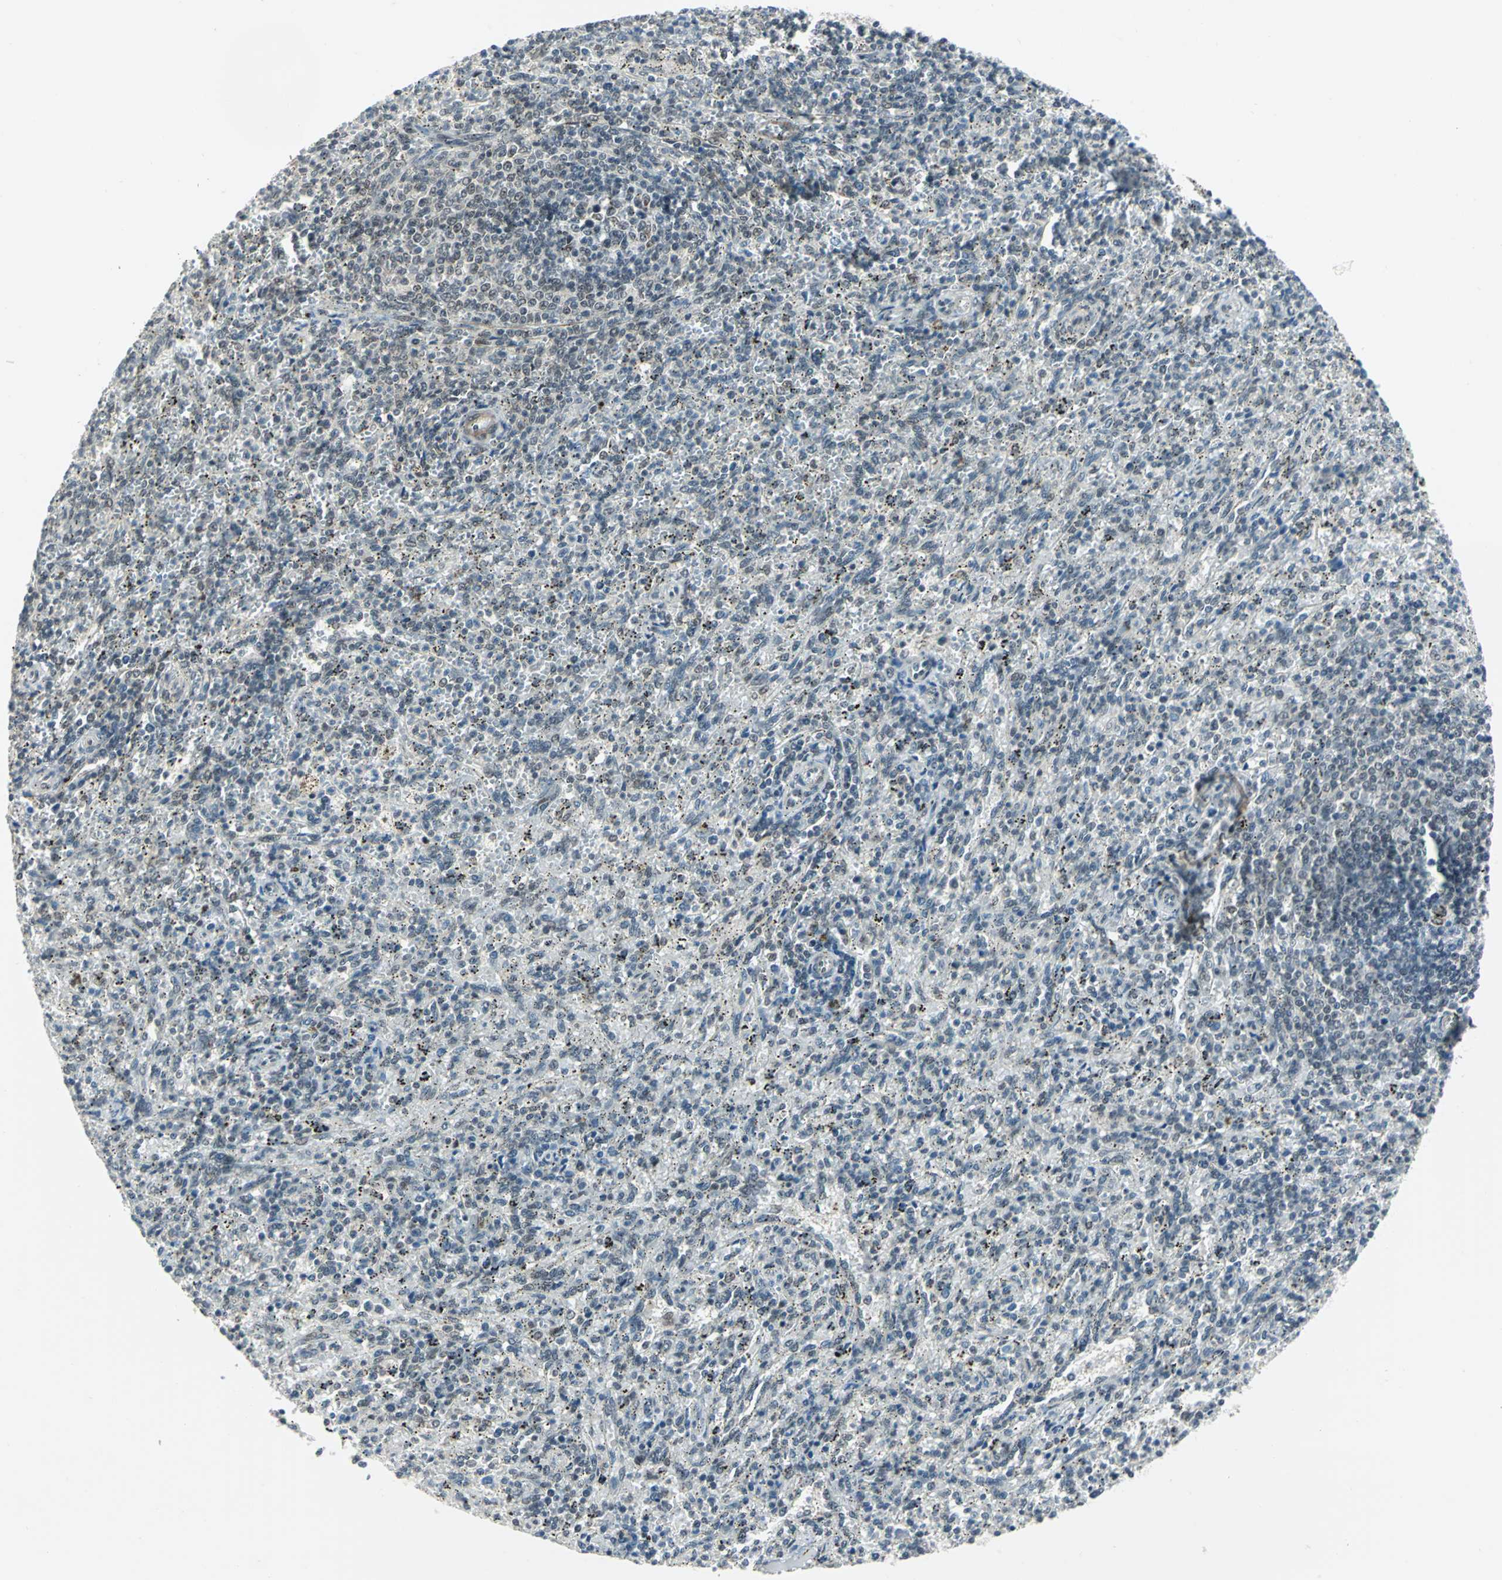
{"staining": {"intensity": "negative", "quantity": "none", "location": "none"}, "tissue": "spleen", "cell_type": "Cells in red pulp", "image_type": "normal", "snomed": [{"axis": "morphology", "description": "Normal tissue, NOS"}, {"axis": "topography", "description": "Spleen"}], "caption": "Protein analysis of unremarkable spleen demonstrates no significant staining in cells in red pulp. (Brightfield microscopy of DAB immunohistochemistry at high magnification).", "gene": "MTA1", "patient": {"sex": "female", "age": 10}}